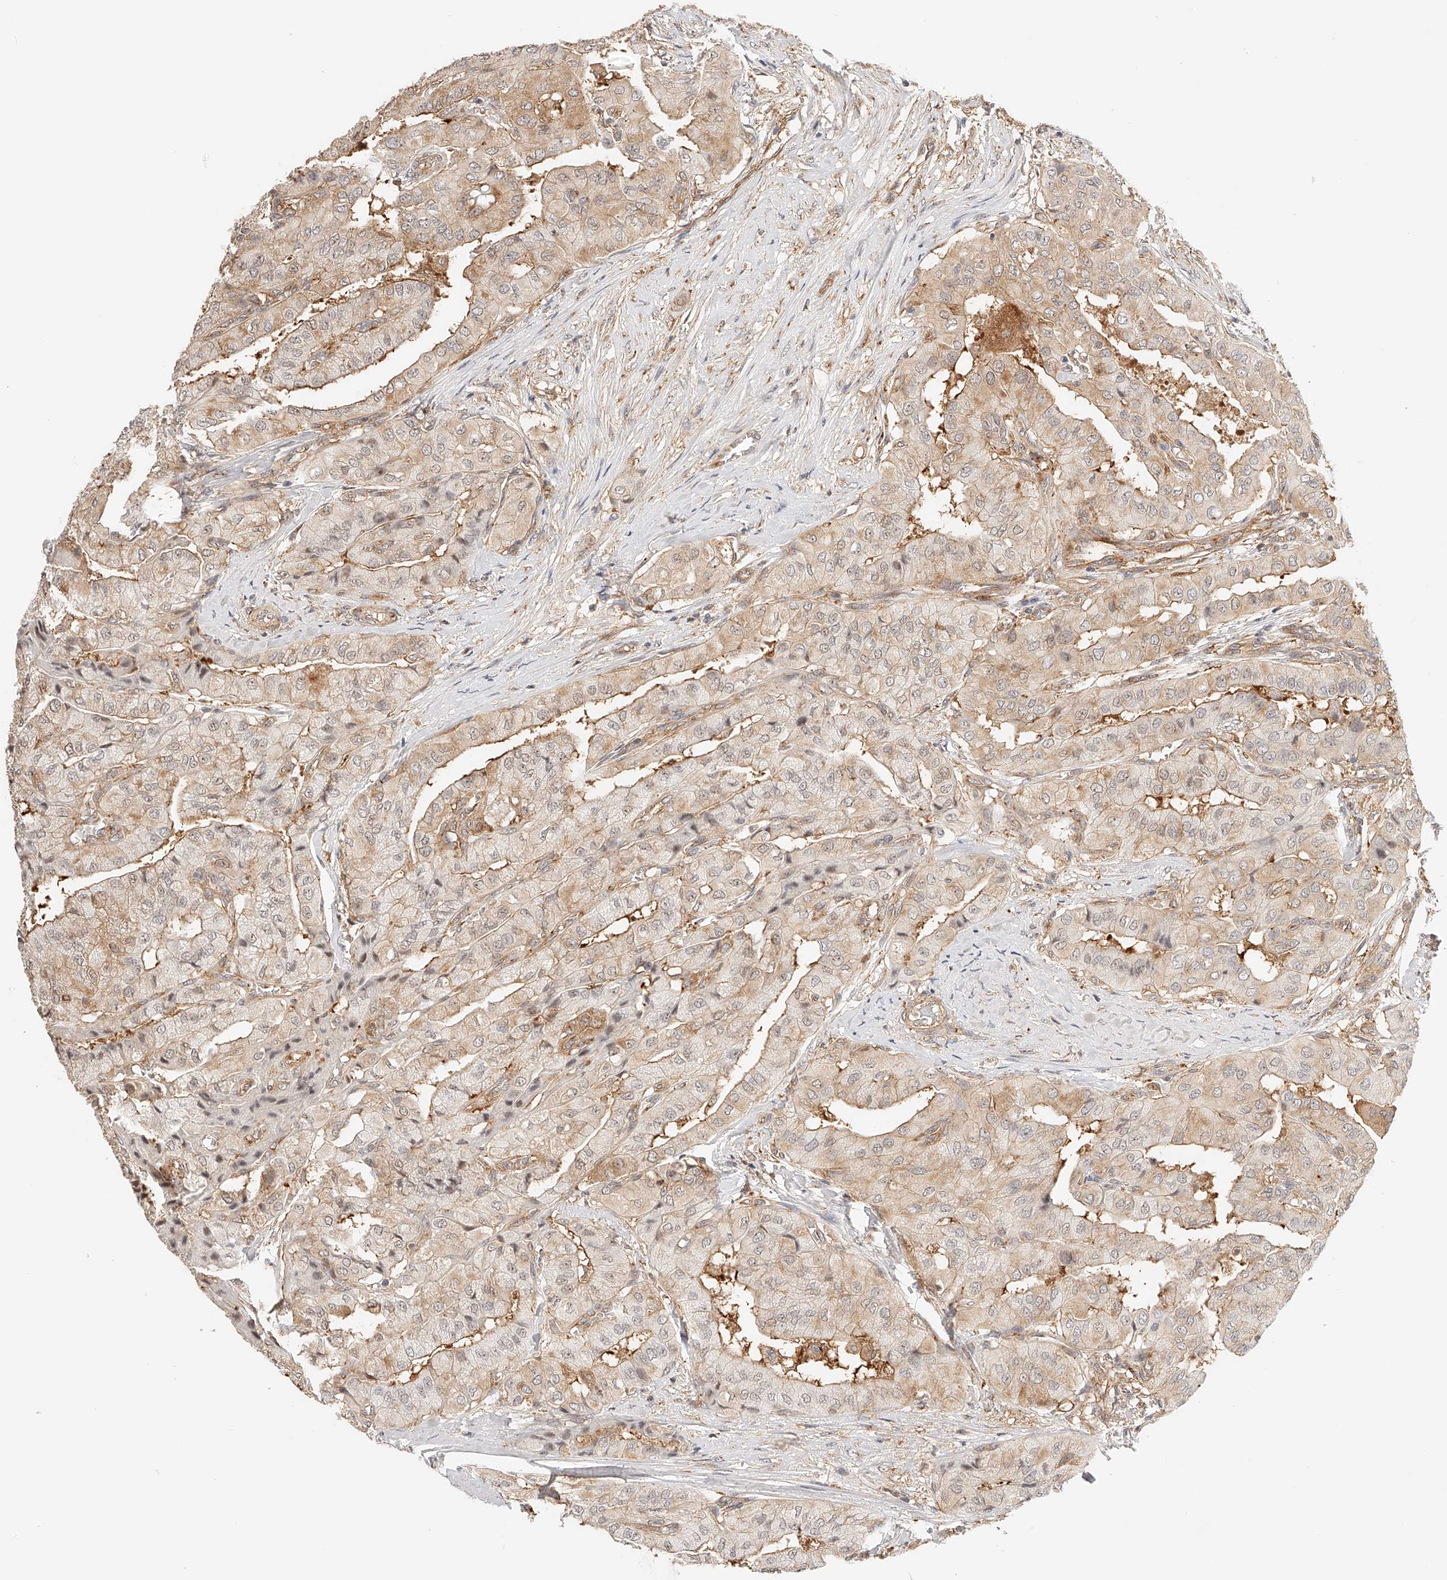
{"staining": {"intensity": "weak", "quantity": "25%-75%", "location": "cytoplasmic/membranous"}, "tissue": "thyroid cancer", "cell_type": "Tumor cells", "image_type": "cancer", "snomed": [{"axis": "morphology", "description": "Papillary adenocarcinoma, NOS"}, {"axis": "topography", "description": "Thyroid gland"}], "caption": "The image demonstrates staining of thyroid cancer (papillary adenocarcinoma), revealing weak cytoplasmic/membranous protein expression (brown color) within tumor cells.", "gene": "SYNC", "patient": {"sex": "female", "age": 59}}